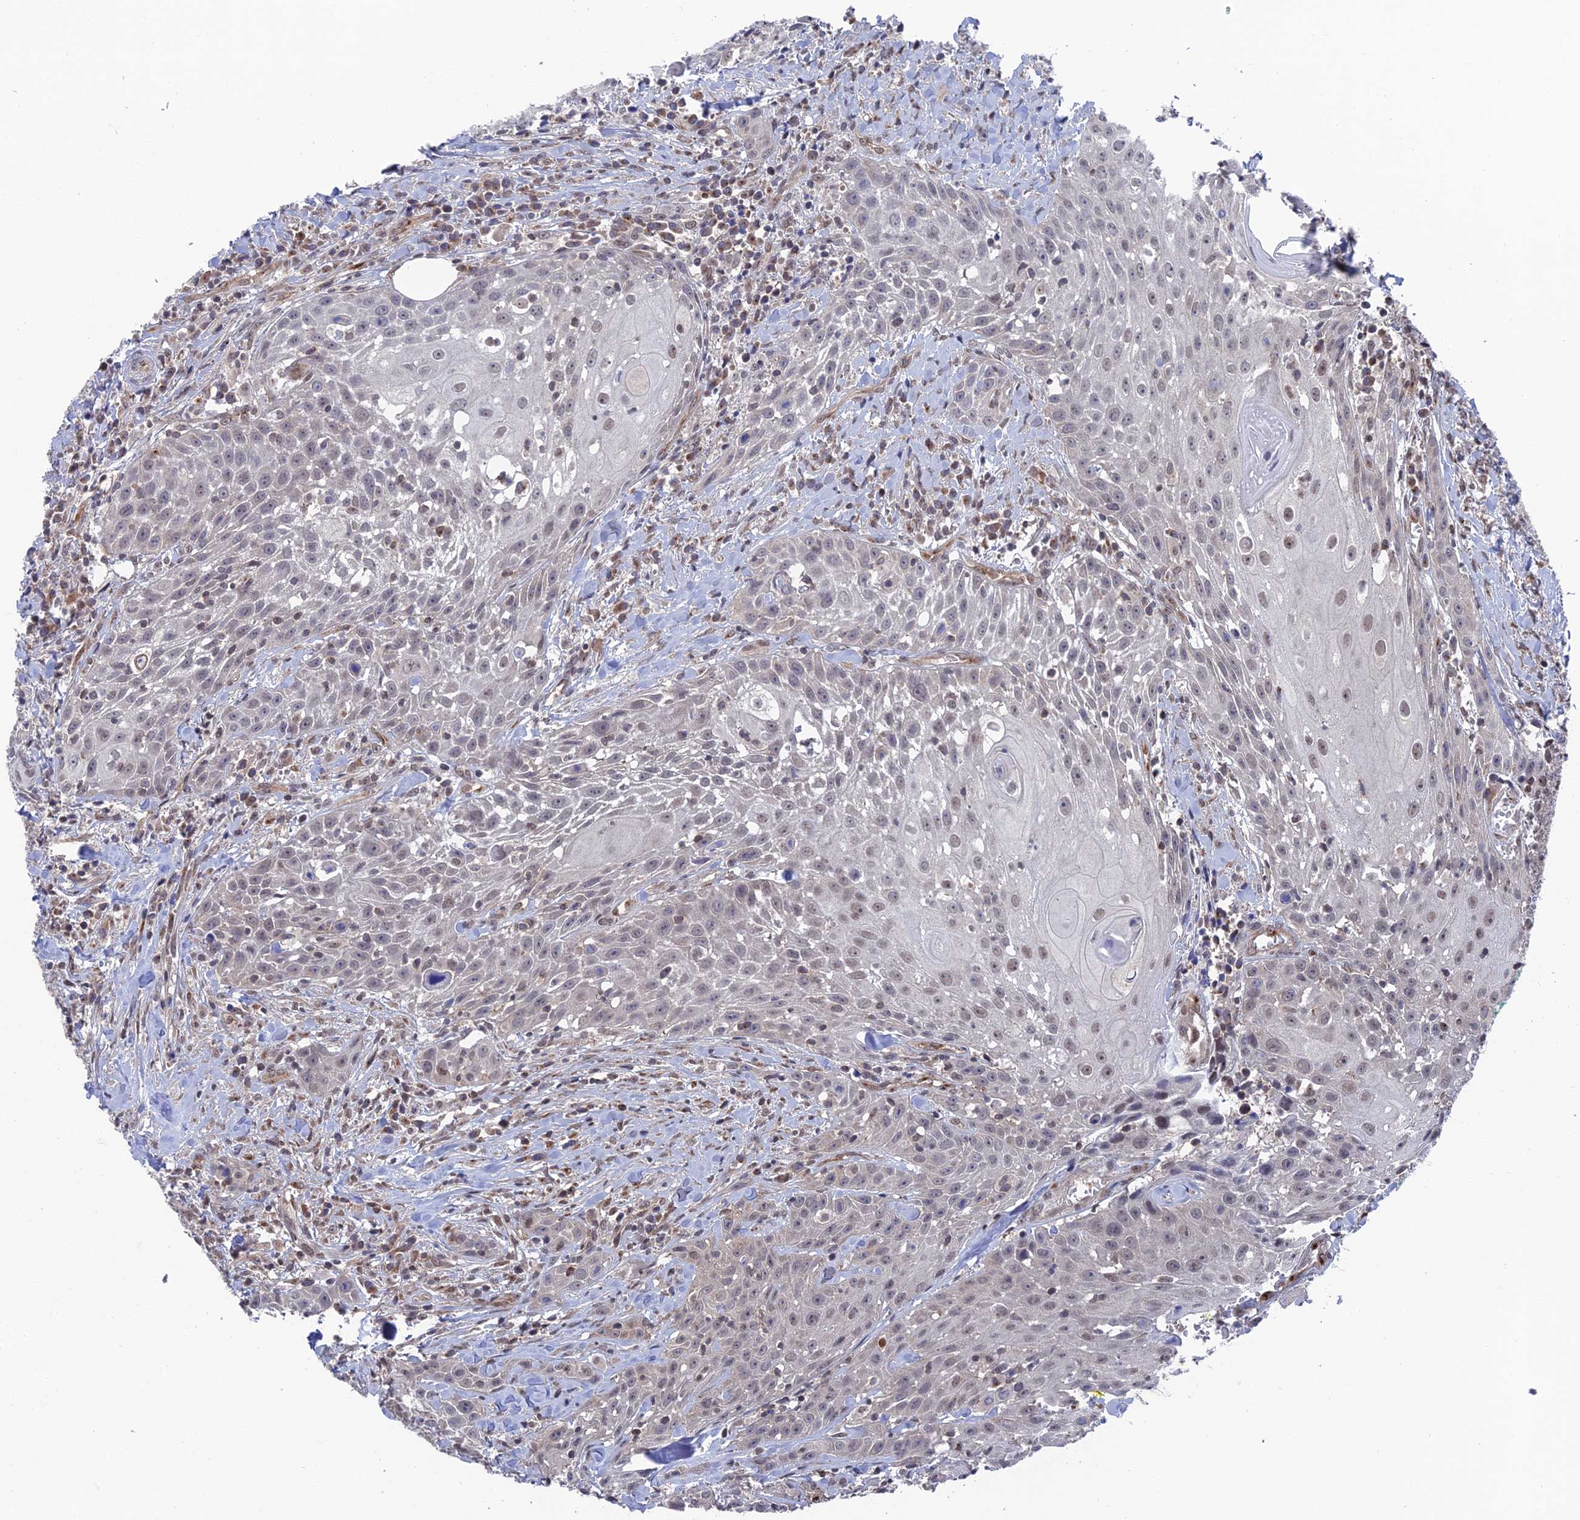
{"staining": {"intensity": "weak", "quantity": "25%-75%", "location": "nuclear"}, "tissue": "head and neck cancer", "cell_type": "Tumor cells", "image_type": "cancer", "snomed": [{"axis": "morphology", "description": "Squamous cell carcinoma, NOS"}, {"axis": "topography", "description": "Oral tissue"}, {"axis": "topography", "description": "Head-Neck"}], "caption": "Tumor cells display low levels of weak nuclear staining in approximately 25%-75% of cells in head and neck cancer. Immunohistochemistry stains the protein of interest in brown and the nuclei are stained blue.", "gene": "FHIP2A", "patient": {"sex": "female", "age": 82}}